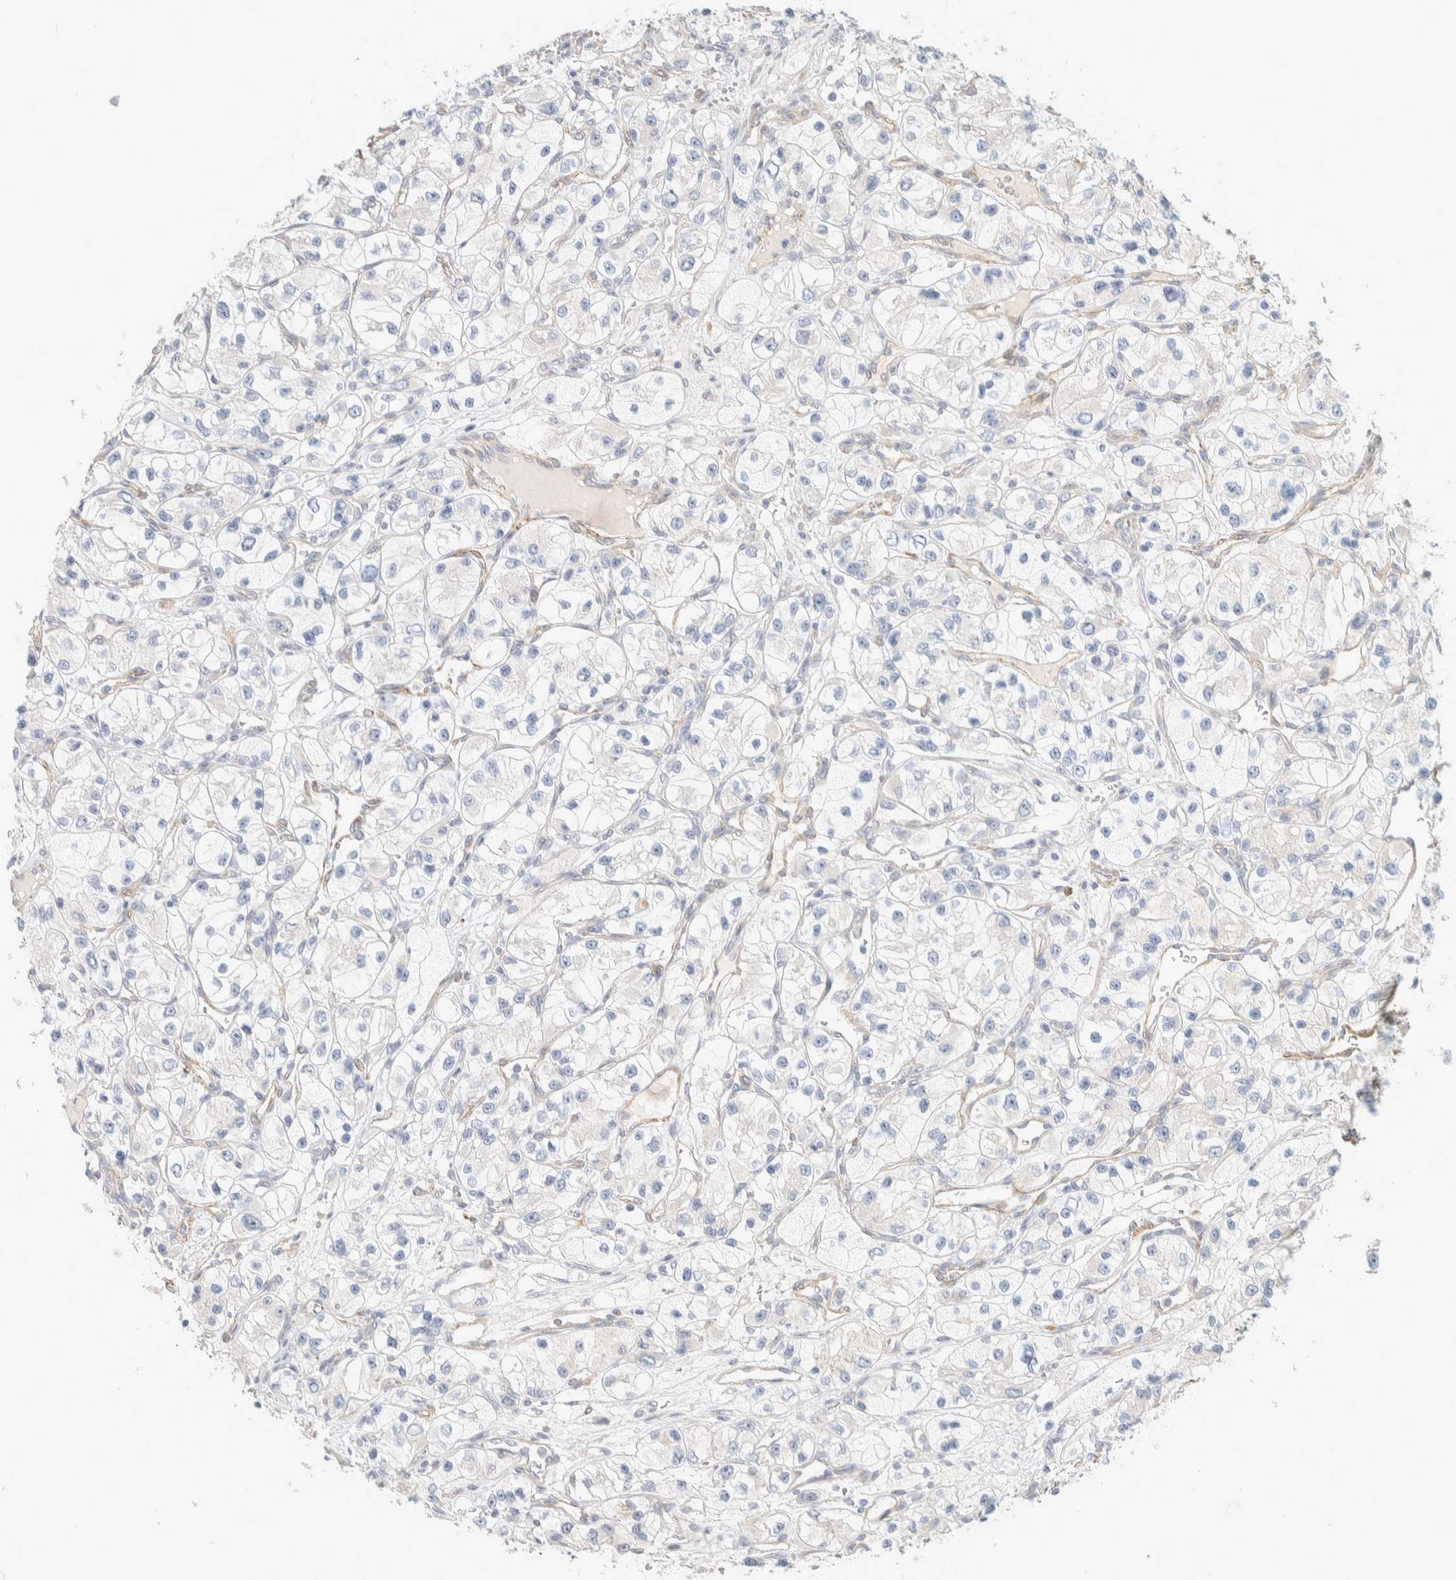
{"staining": {"intensity": "negative", "quantity": "none", "location": "none"}, "tissue": "renal cancer", "cell_type": "Tumor cells", "image_type": "cancer", "snomed": [{"axis": "morphology", "description": "Adenocarcinoma, NOS"}, {"axis": "topography", "description": "Kidney"}], "caption": "IHC photomicrograph of renal cancer stained for a protein (brown), which exhibits no expression in tumor cells. (IHC, brightfield microscopy, high magnification).", "gene": "CDR2", "patient": {"sex": "female", "age": 57}}